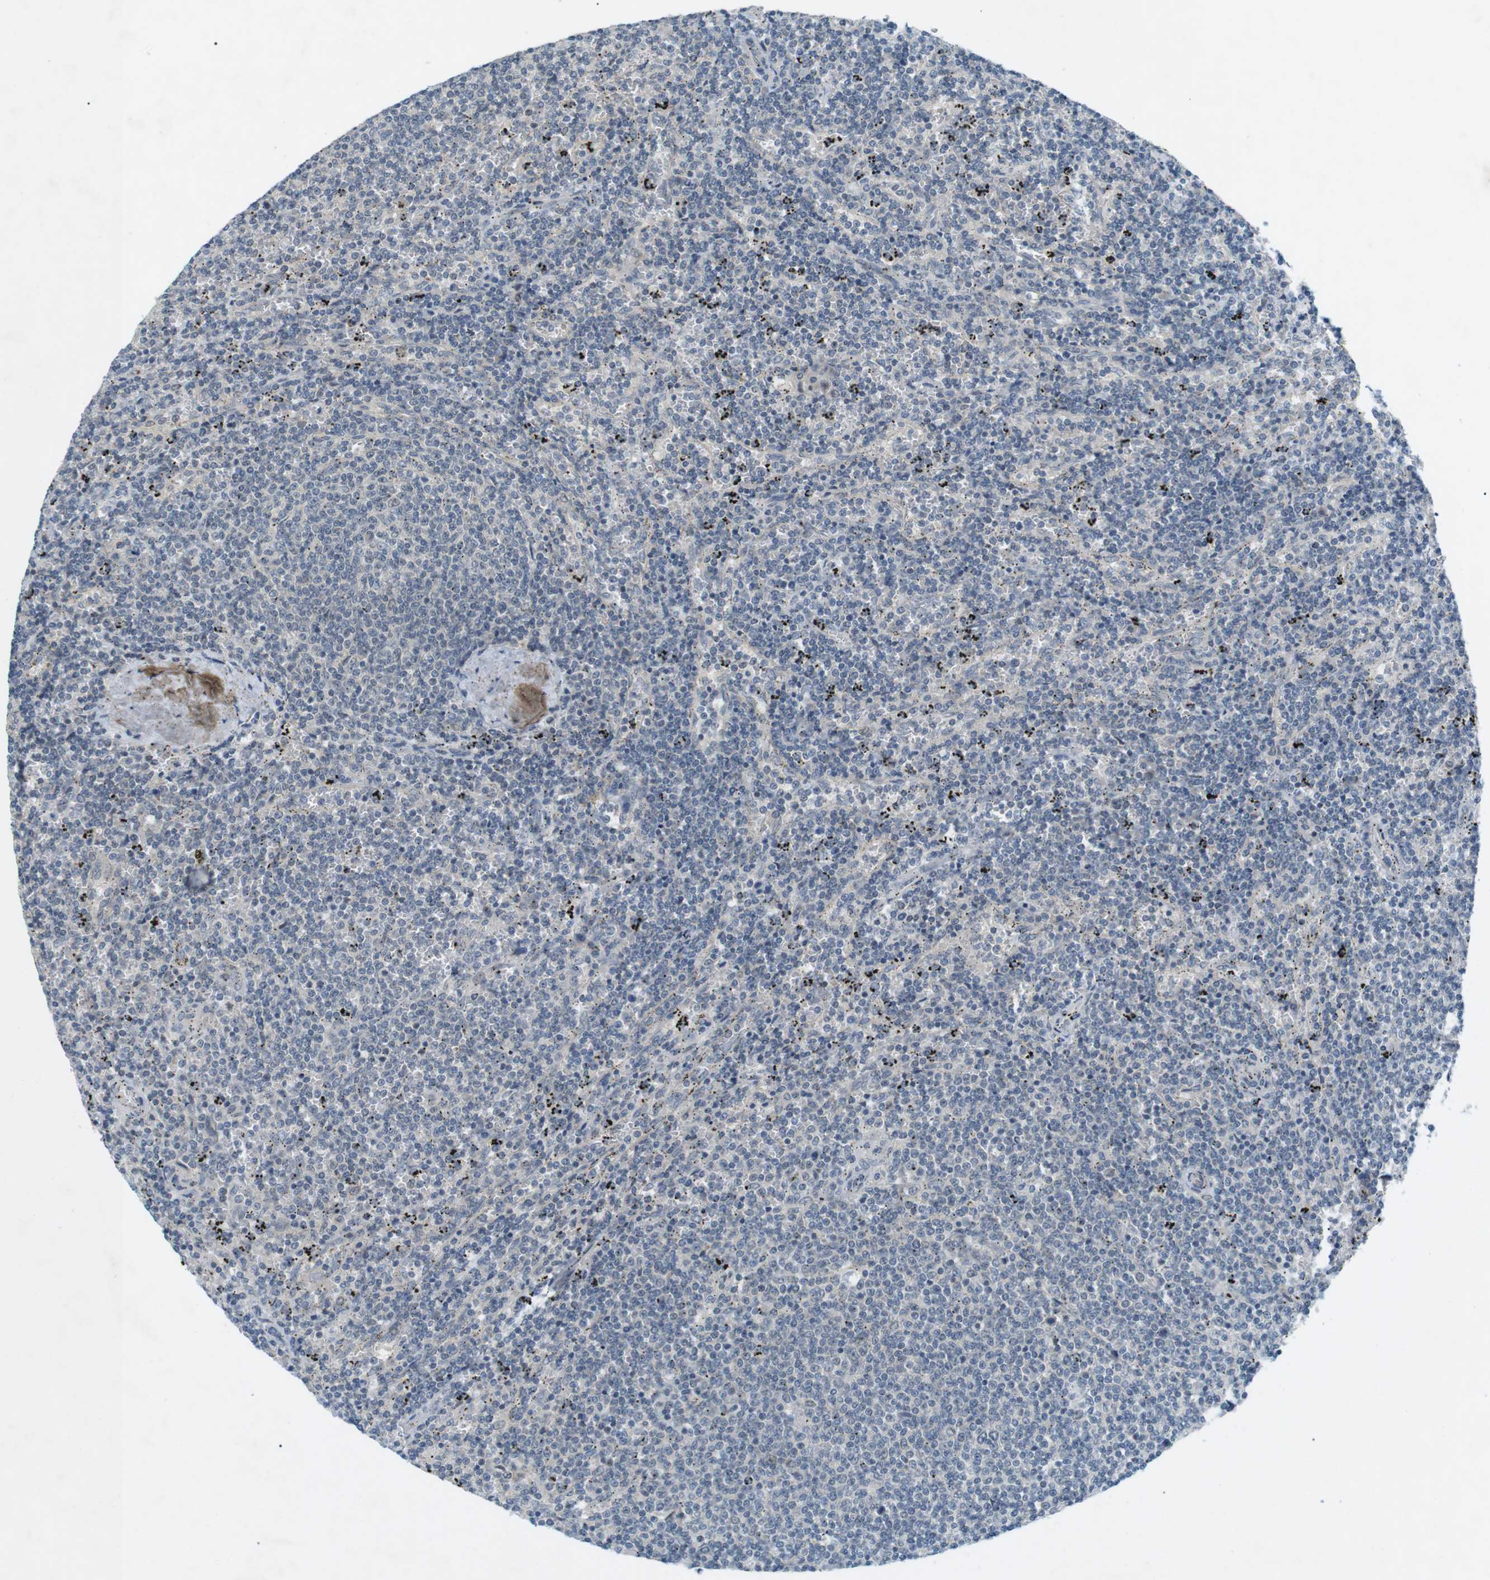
{"staining": {"intensity": "negative", "quantity": "none", "location": "none"}, "tissue": "lymphoma", "cell_type": "Tumor cells", "image_type": "cancer", "snomed": [{"axis": "morphology", "description": "Malignant lymphoma, non-Hodgkin's type, Low grade"}, {"axis": "topography", "description": "Spleen"}], "caption": "The histopathology image exhibits no staining of tumor cells in lymphoma.", "gene": "RTN3", "patient": {"sex": "female", "age": 50}}